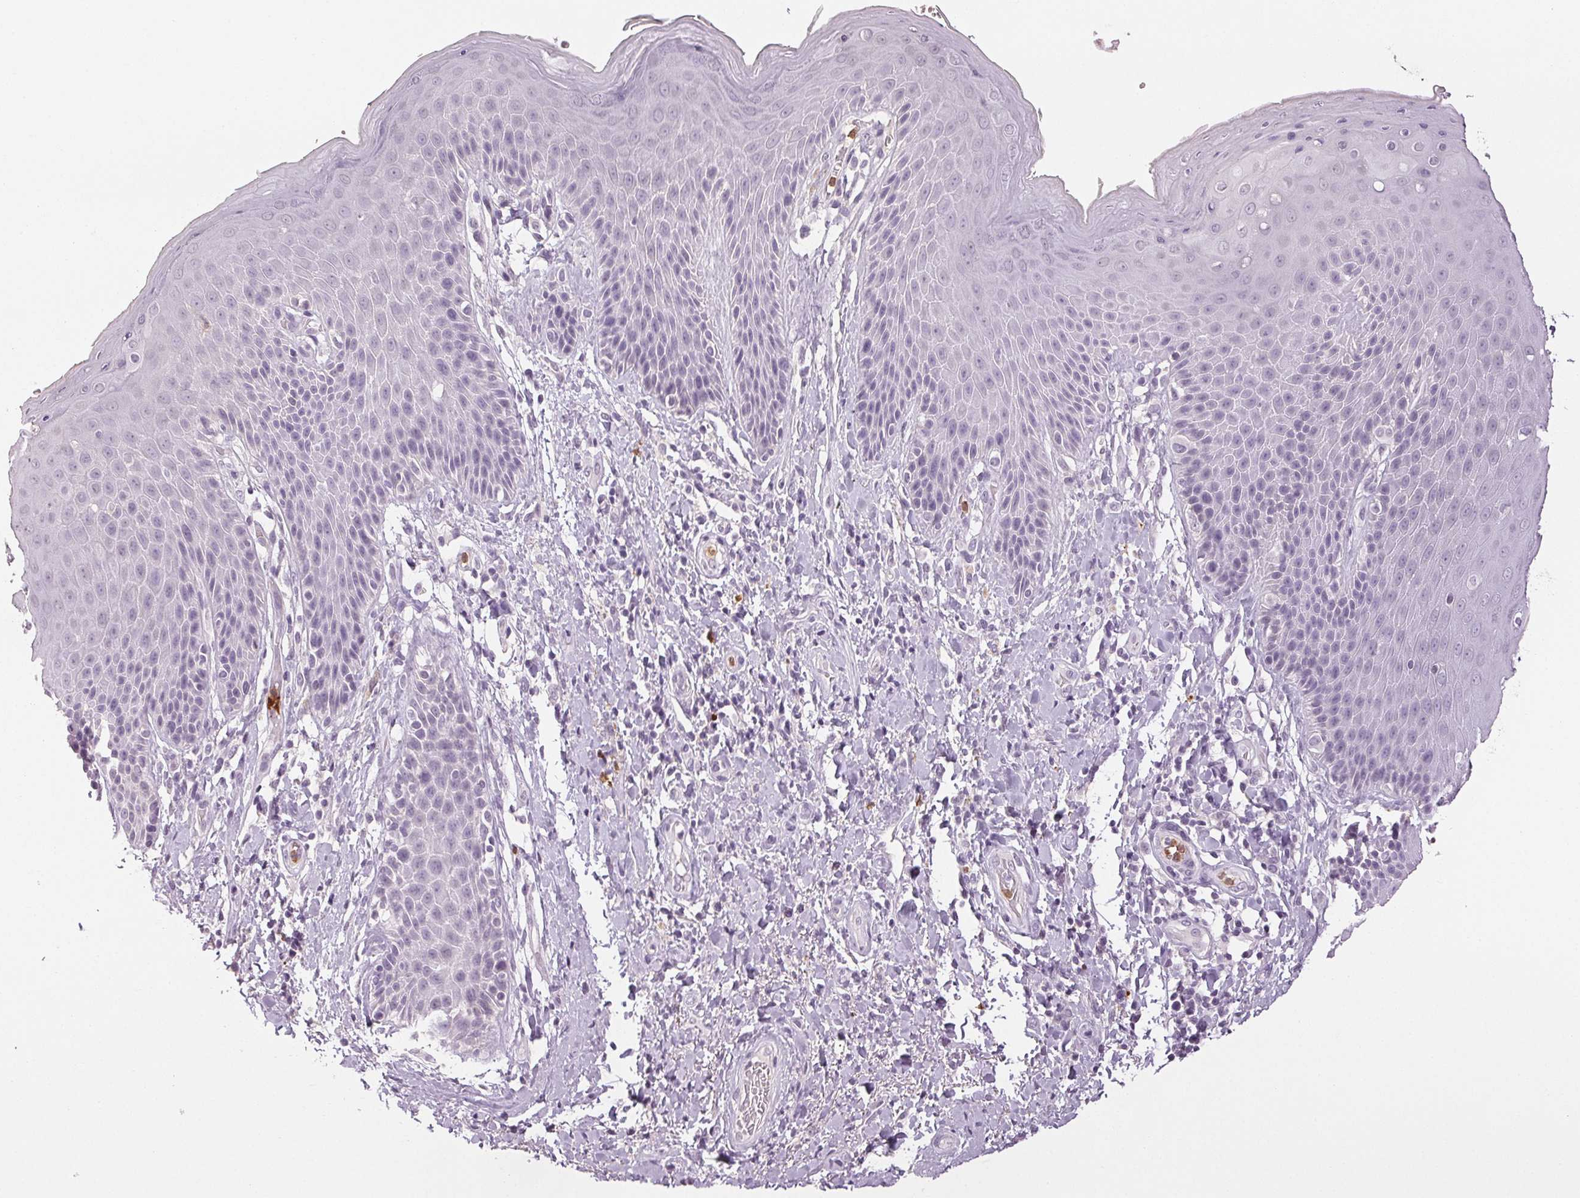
{"staining": {"intensity": "moderate", "quantity": "<25%", "location": "cytoplasmic/membranous"}, "tissue": "skin", "cell_type": "Epidermal cells", "image_type": "normal", "snomed": [{"axis": "morphology", "description": "Normal tissue, NOS"}, {"axis": "topography", "description": "Anal"}, {"axis": "topography", "description": "Peripheral nerve tissue"}], "caption": "Epidermal cells reveal low levels of moderate cytoplasmic/membranous positivity in about <25% of cells in benign skin. The staining is performed using DAB brown chromogen to label protein expression. The nuclei are counter-stained blue using hematoxylin.", "gene": "LTF", "patient": {"sex": "male", "age": 51}}